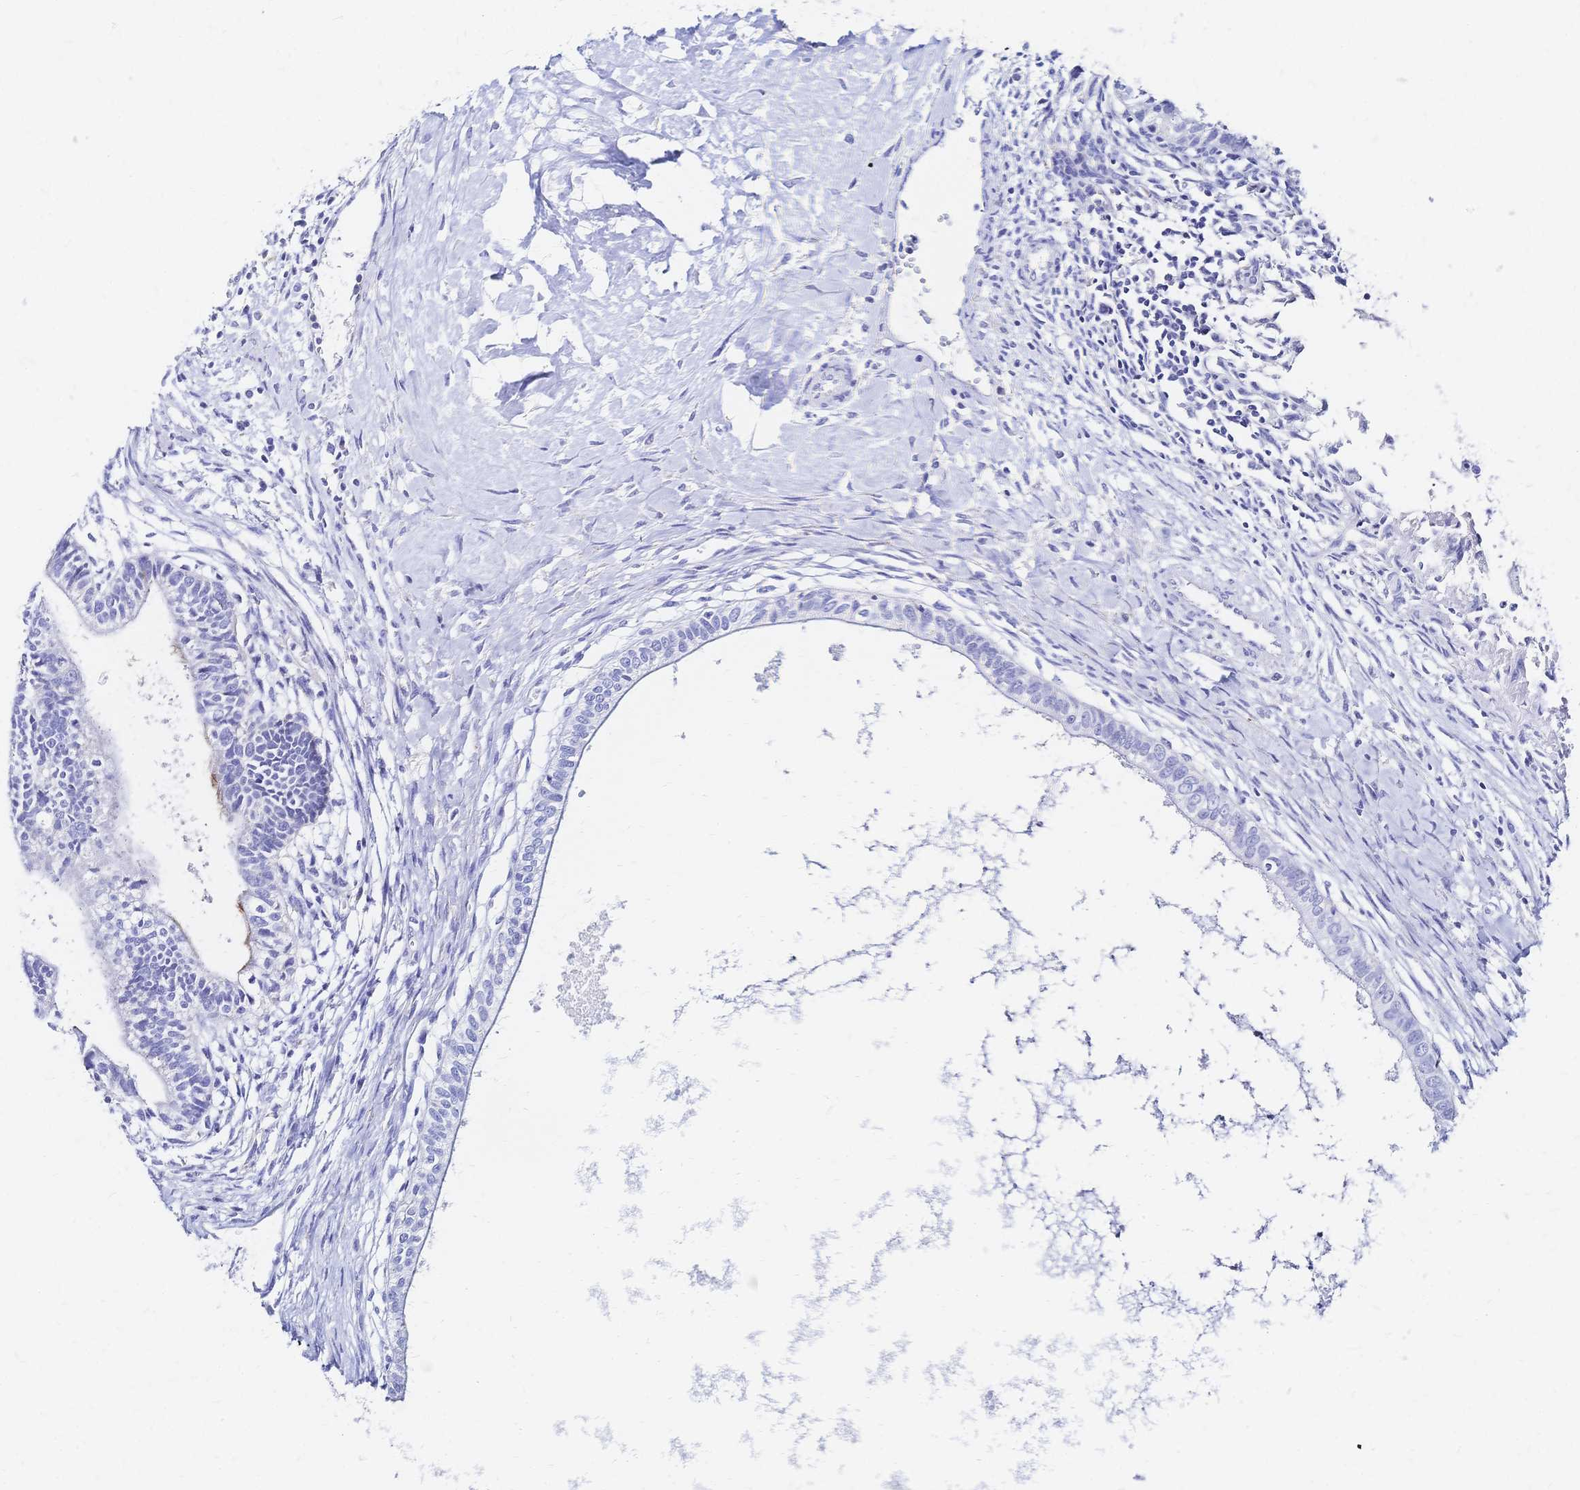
{"staining": {"intensity": "negative", "quantity": "none", "location": "none"}, "tissue": "testis cancer", "cell_type": "Tumor cells", "image_type": "cancer", "snomed": [{"axis": "morphology", "description": "Carcinoma, Embryonal, NOS"}, {"axis": "topography", "description": "Testis"}], "caption": "Tumor cells are negative for protein expression in human testis cancer (embryonal carcinoma).", "gene": "SLC5A1", "patient": {"sex": "male", "age": 37}}